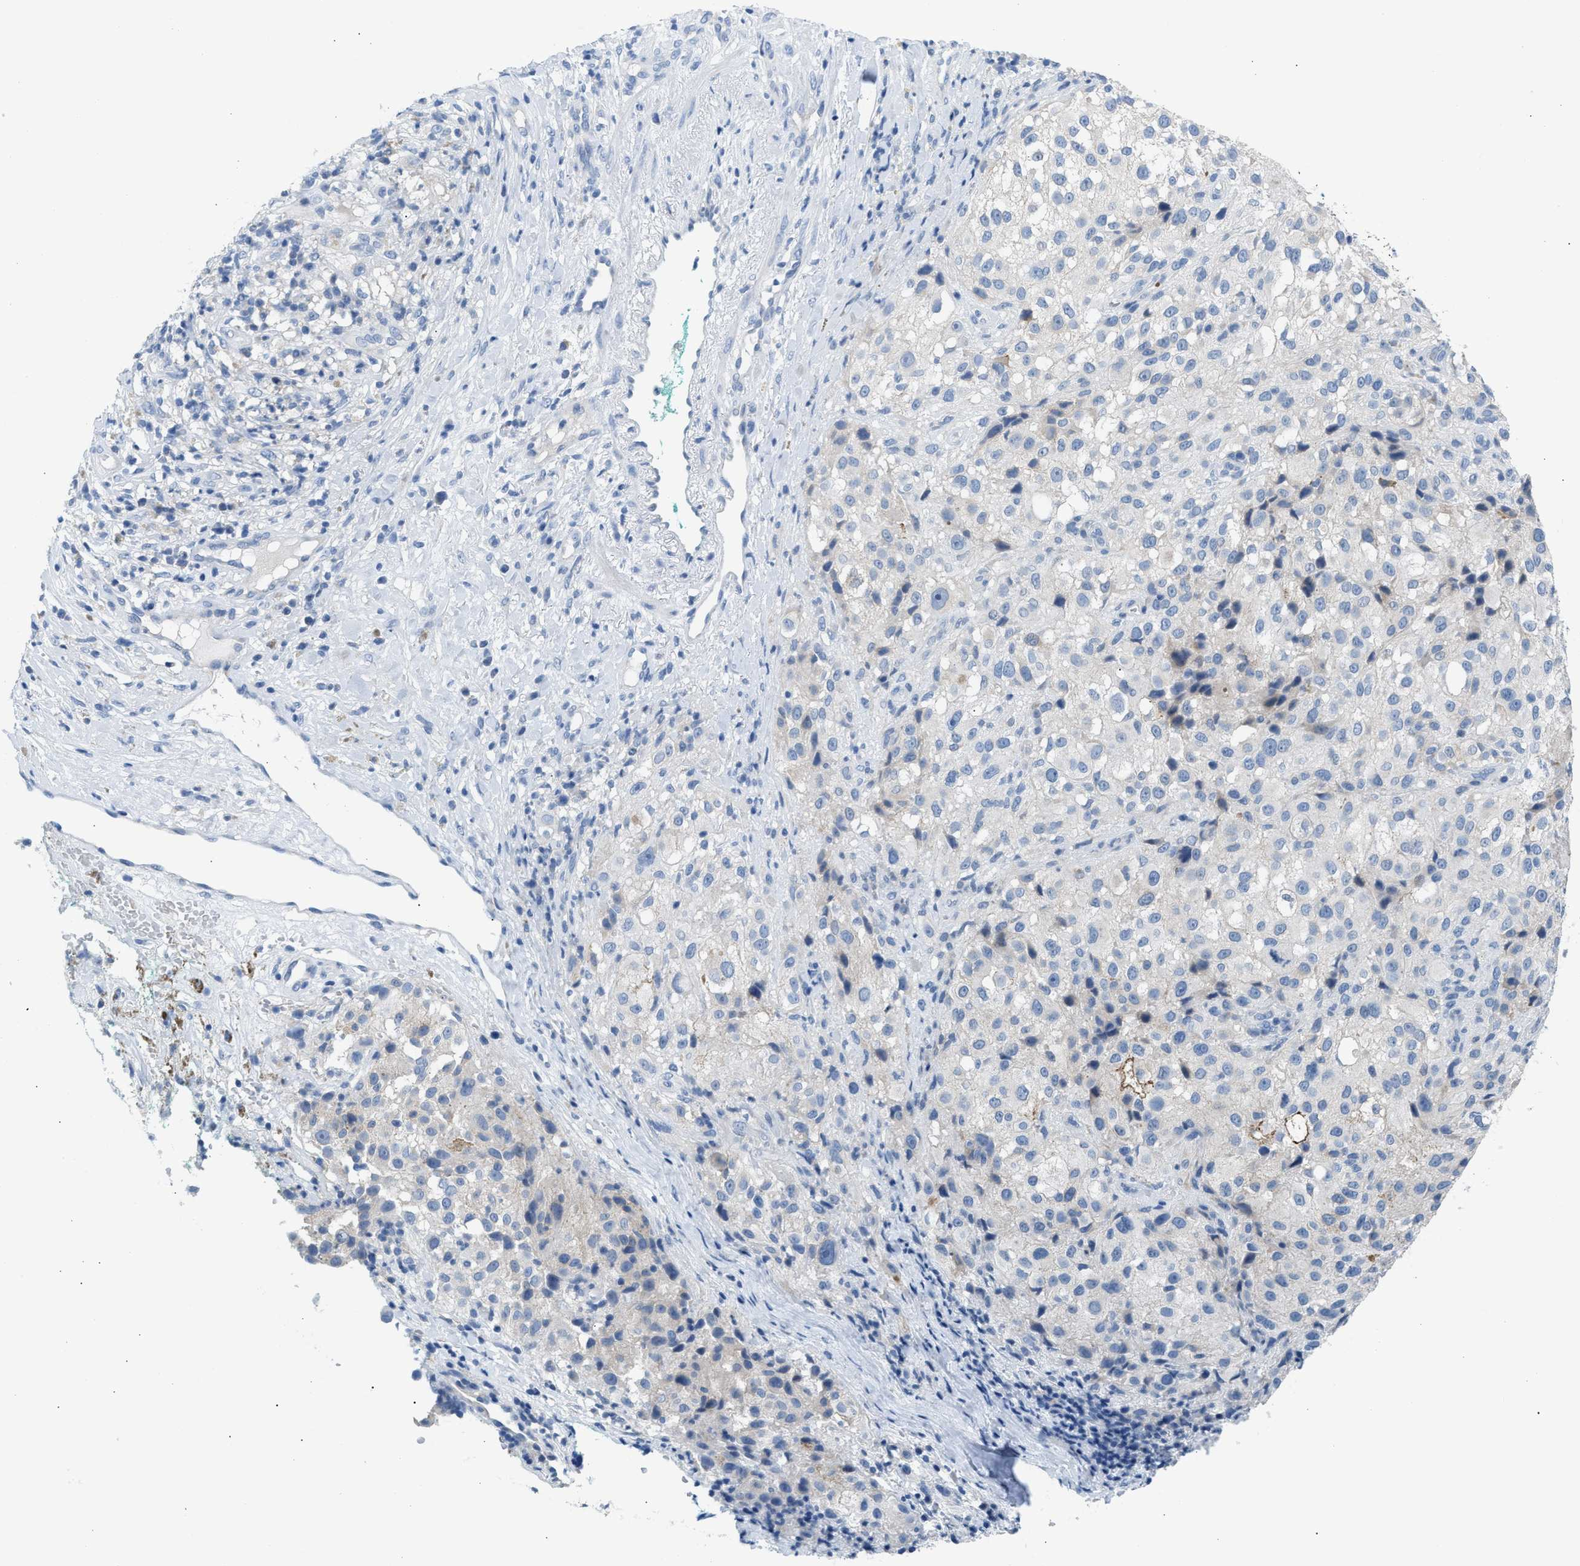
{"staining": {"intensity": "negative", "quantity": "none", "location": "none"}, "tissue": "melanoma", "cell_type": "Tumor cells", "image_type": "cancer", "snomed": [{"axis": "morphology", "description": "Necrosis, NOS"}, {"axis": "morphology", "description": "Malignant melanoma, NOS"}, {"axis": "topography", "description": "Skin"}], "caption": "IHC of melanoma displays no staining in tumor cells.", "gene": "ERBB2", "patient": {"sex": "female", "age": 87}}